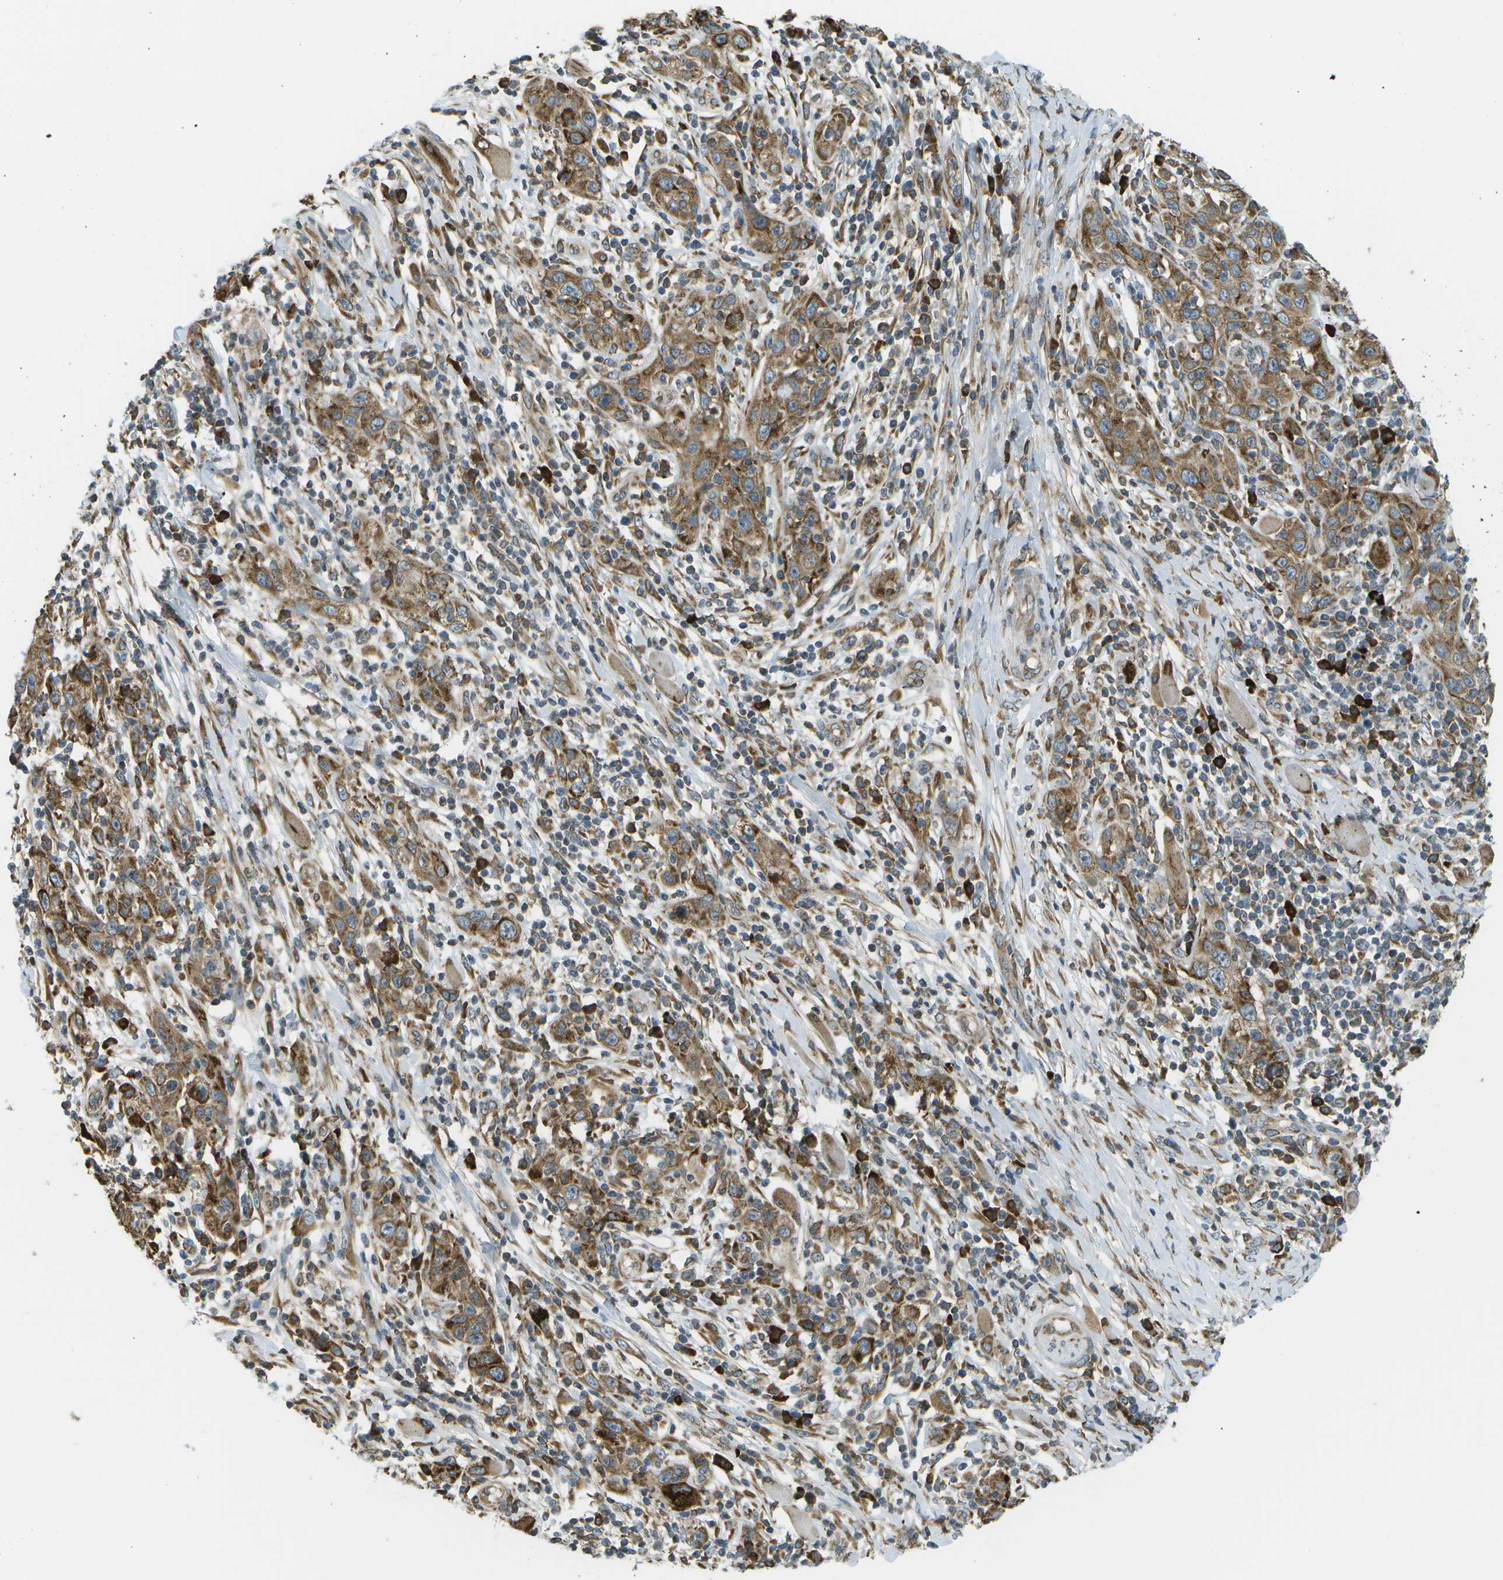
{"staining": {"intensity": "moderate", "quantity": ">75%", "location": "cytoplasmic/membranous"}, "tissue": "skin cancer", "cell_type": "Tumor cells", "image_type": "cancer", "snomed": [{"axis": "morphology", "description": "Squamous cell carcinoma, NOS"}, {"axis": "topography", "description": "Skin"}], "caption": "IHC (DAB) staining of human skin cancer shows moderate cytoplasmic/membranous protein expression in about >75% of tumor cells. Immunohistochemistry stains the protein of interest in brown and the nuclei are stained blue.", "gene": "USP30", "patient": {"sex": "female", "age": 88}}